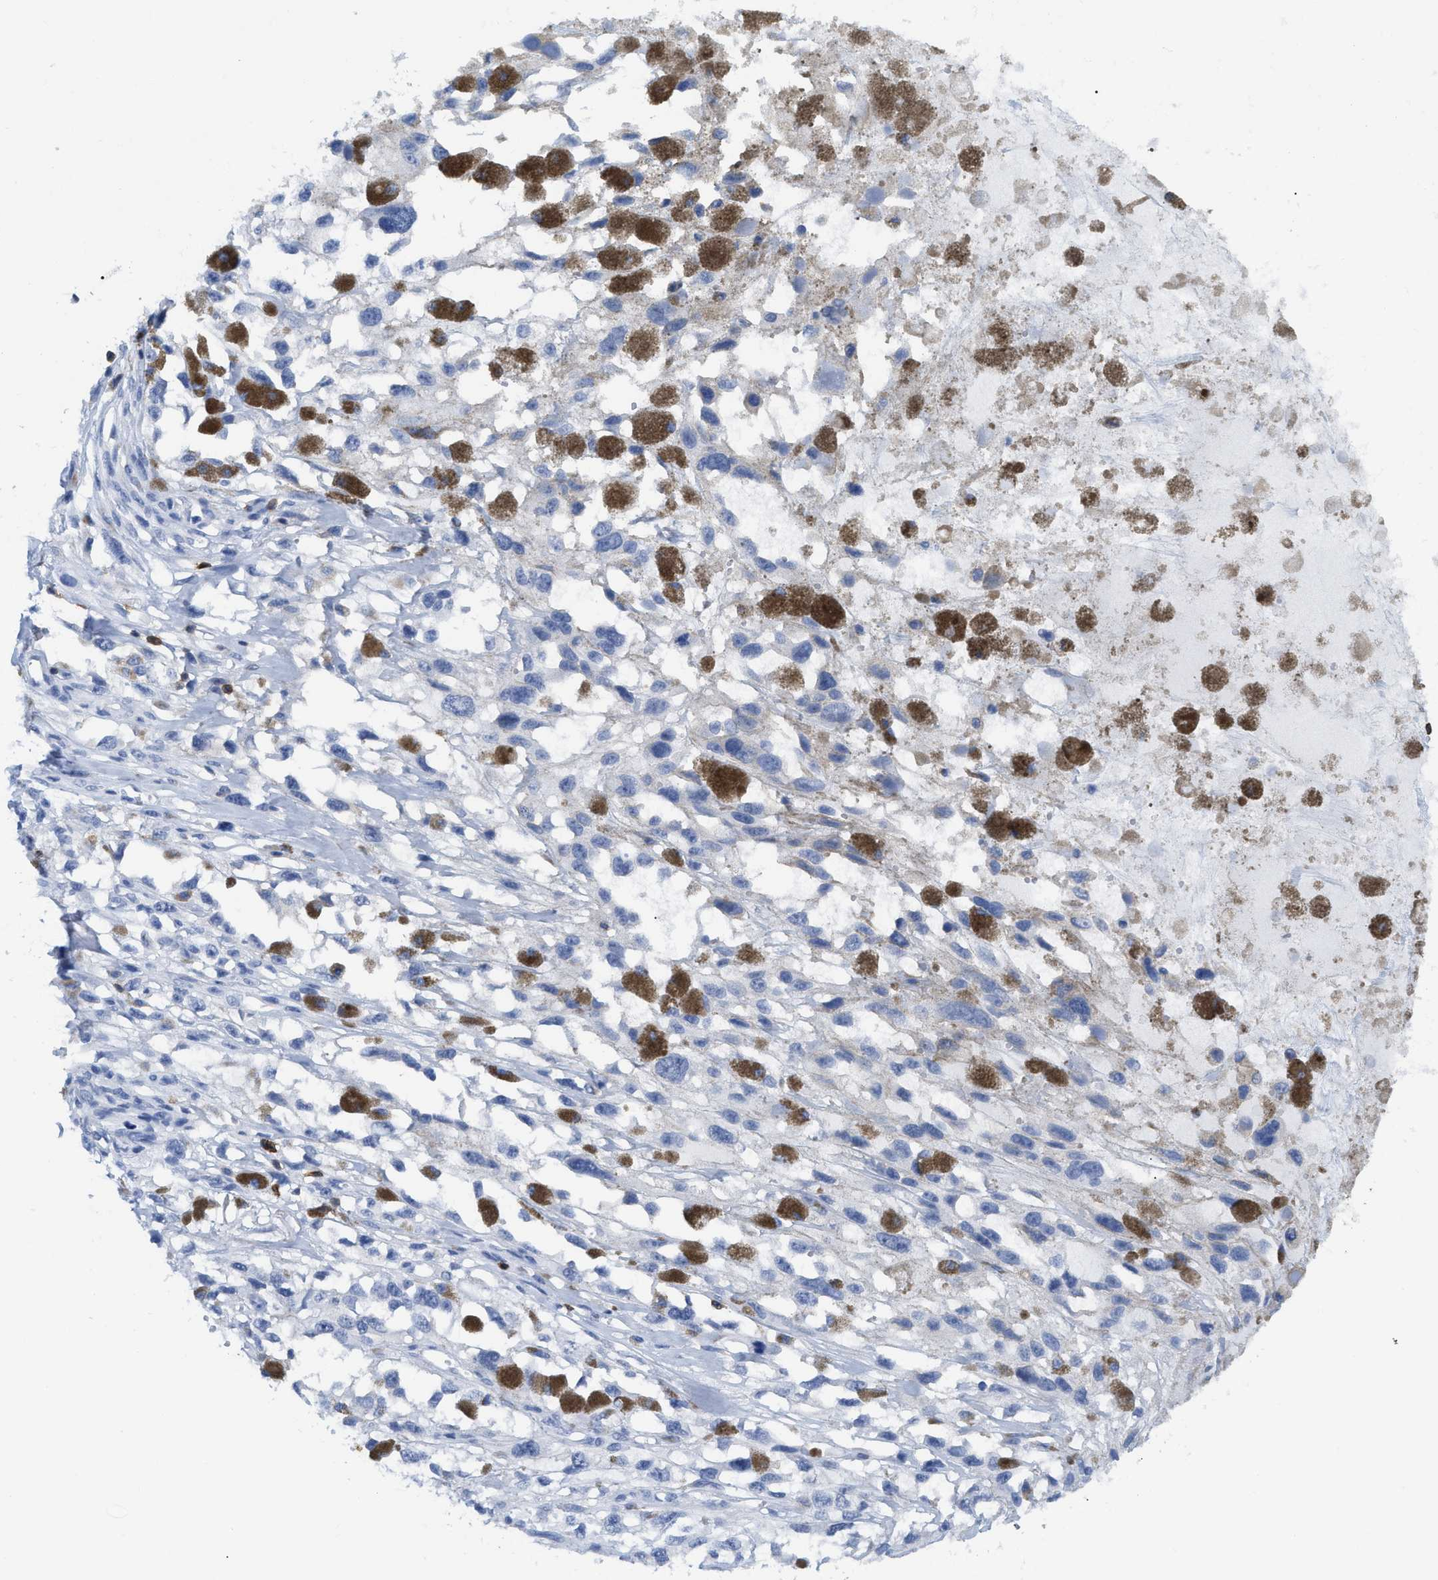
{"staining": {"intensity": "negative", "quantity": "none", "location": "none"}, "tissue": "melanoma", "cell_type": "Tumor cells", "image_type": "cancer", "snomed": [{"axis": "morphology", "description": "Malignant melanoma, Metastatic site"}, {"axis": "topography", "description": "Lymph node"}], "caption": "High power microscopy histopathology image of an immunohistochemistry histopathology image of malignant melanoma (metastatic site), revealing no significant positivity in tumor cells.", "gene": "CD5", "patient": {"sex": "male", "age": 59}}